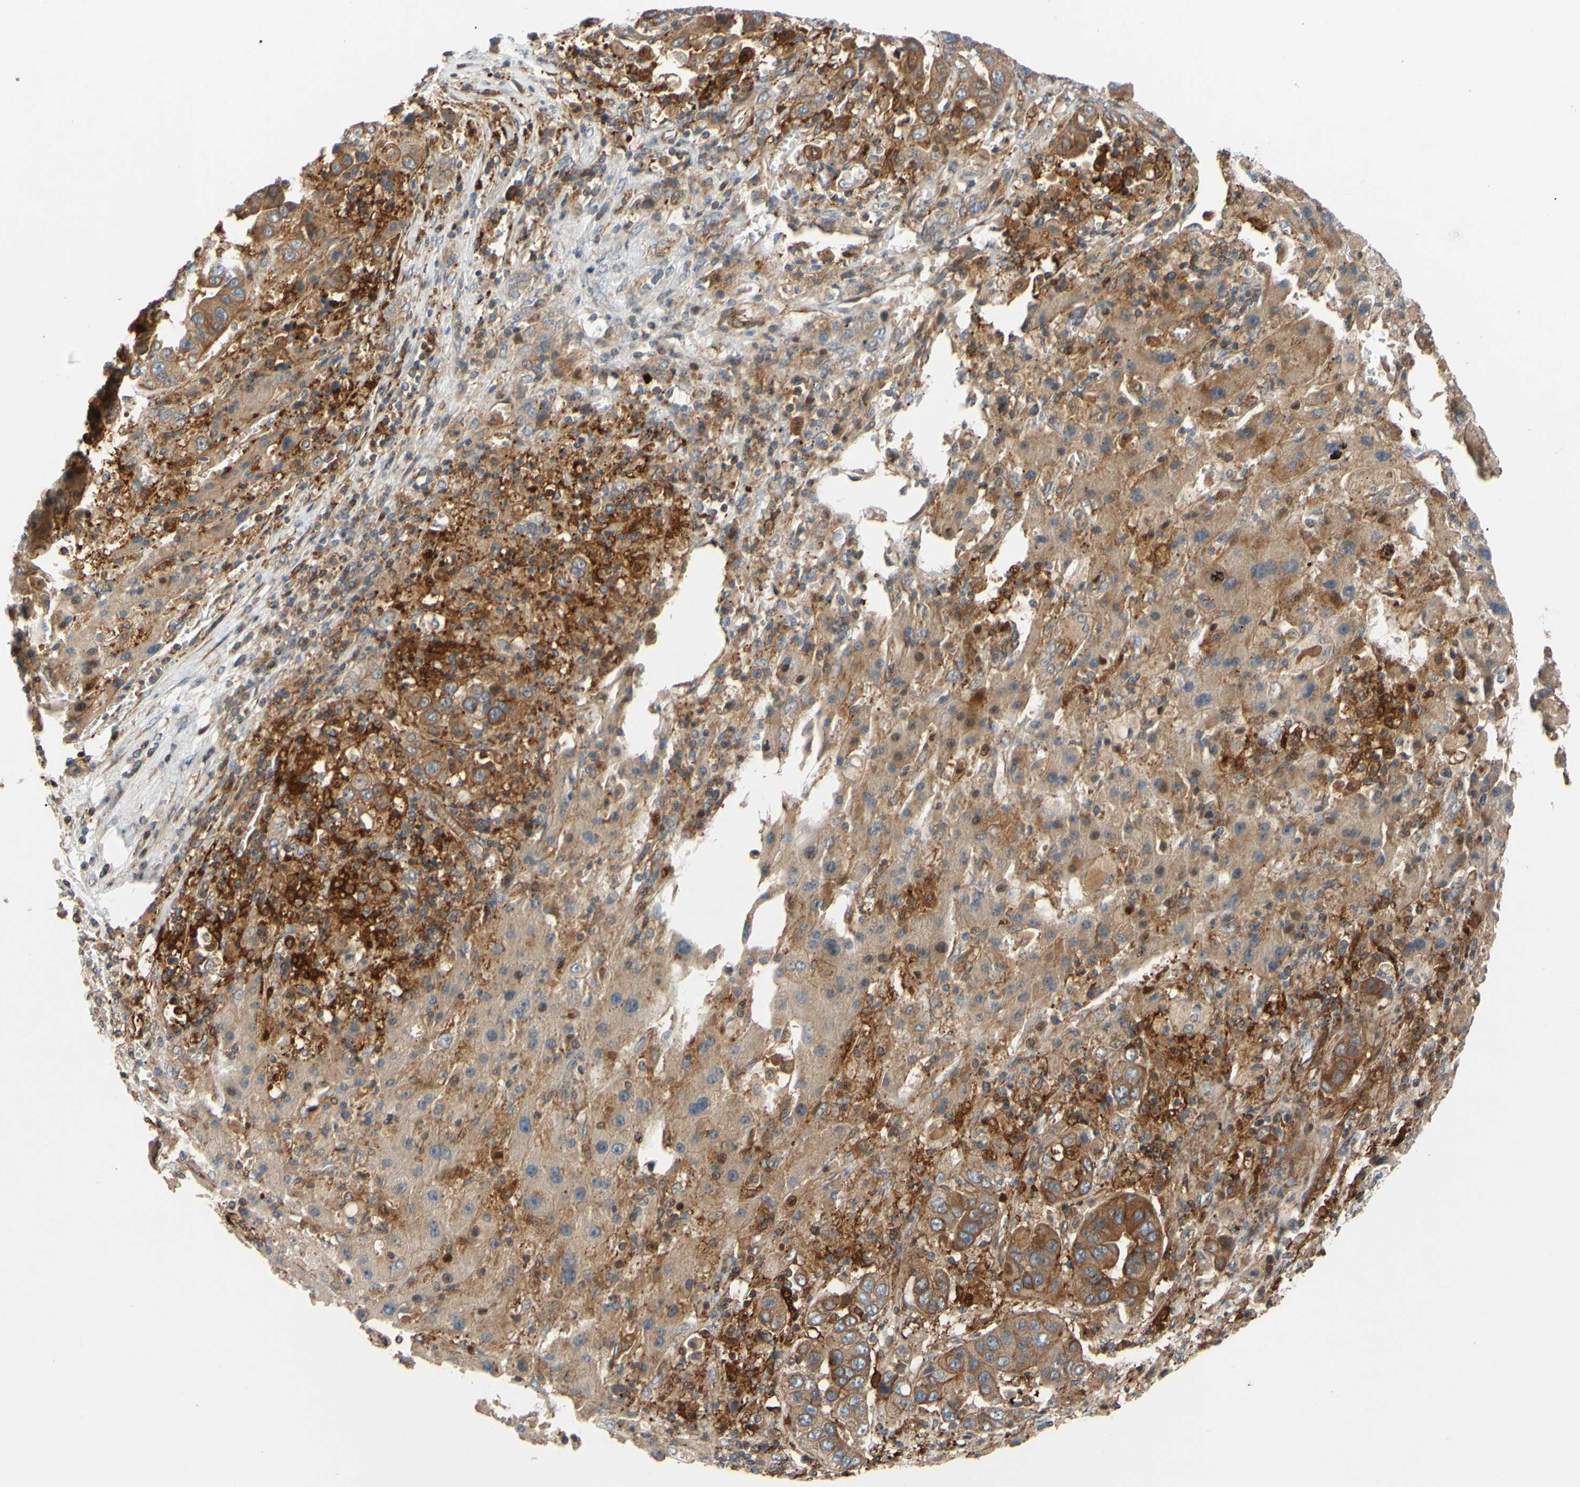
{"staining": {"intensity": "moderate", "quantity": ">75%", "location": "cytoplasmic/membranous"}, "tissue": "liver cancer", "cell_type": "Tumor cells", "image_type": "cancer", "snomed": [{"axis": "morphology", "description": "Cholangiocarcinoma"}, {"axis": "topography", "description": "Liver"}], "caption": "Immunohistochemistry (IHC) of human liver cholangiocarcinoma shows medium levels of moderate cytoplasmic/membranous expression in approximately >75% of tumor cells. Nuclei are stained in blue.", "gene": "SPTLC1", "patient": {"sex": "female", "age": 52}}